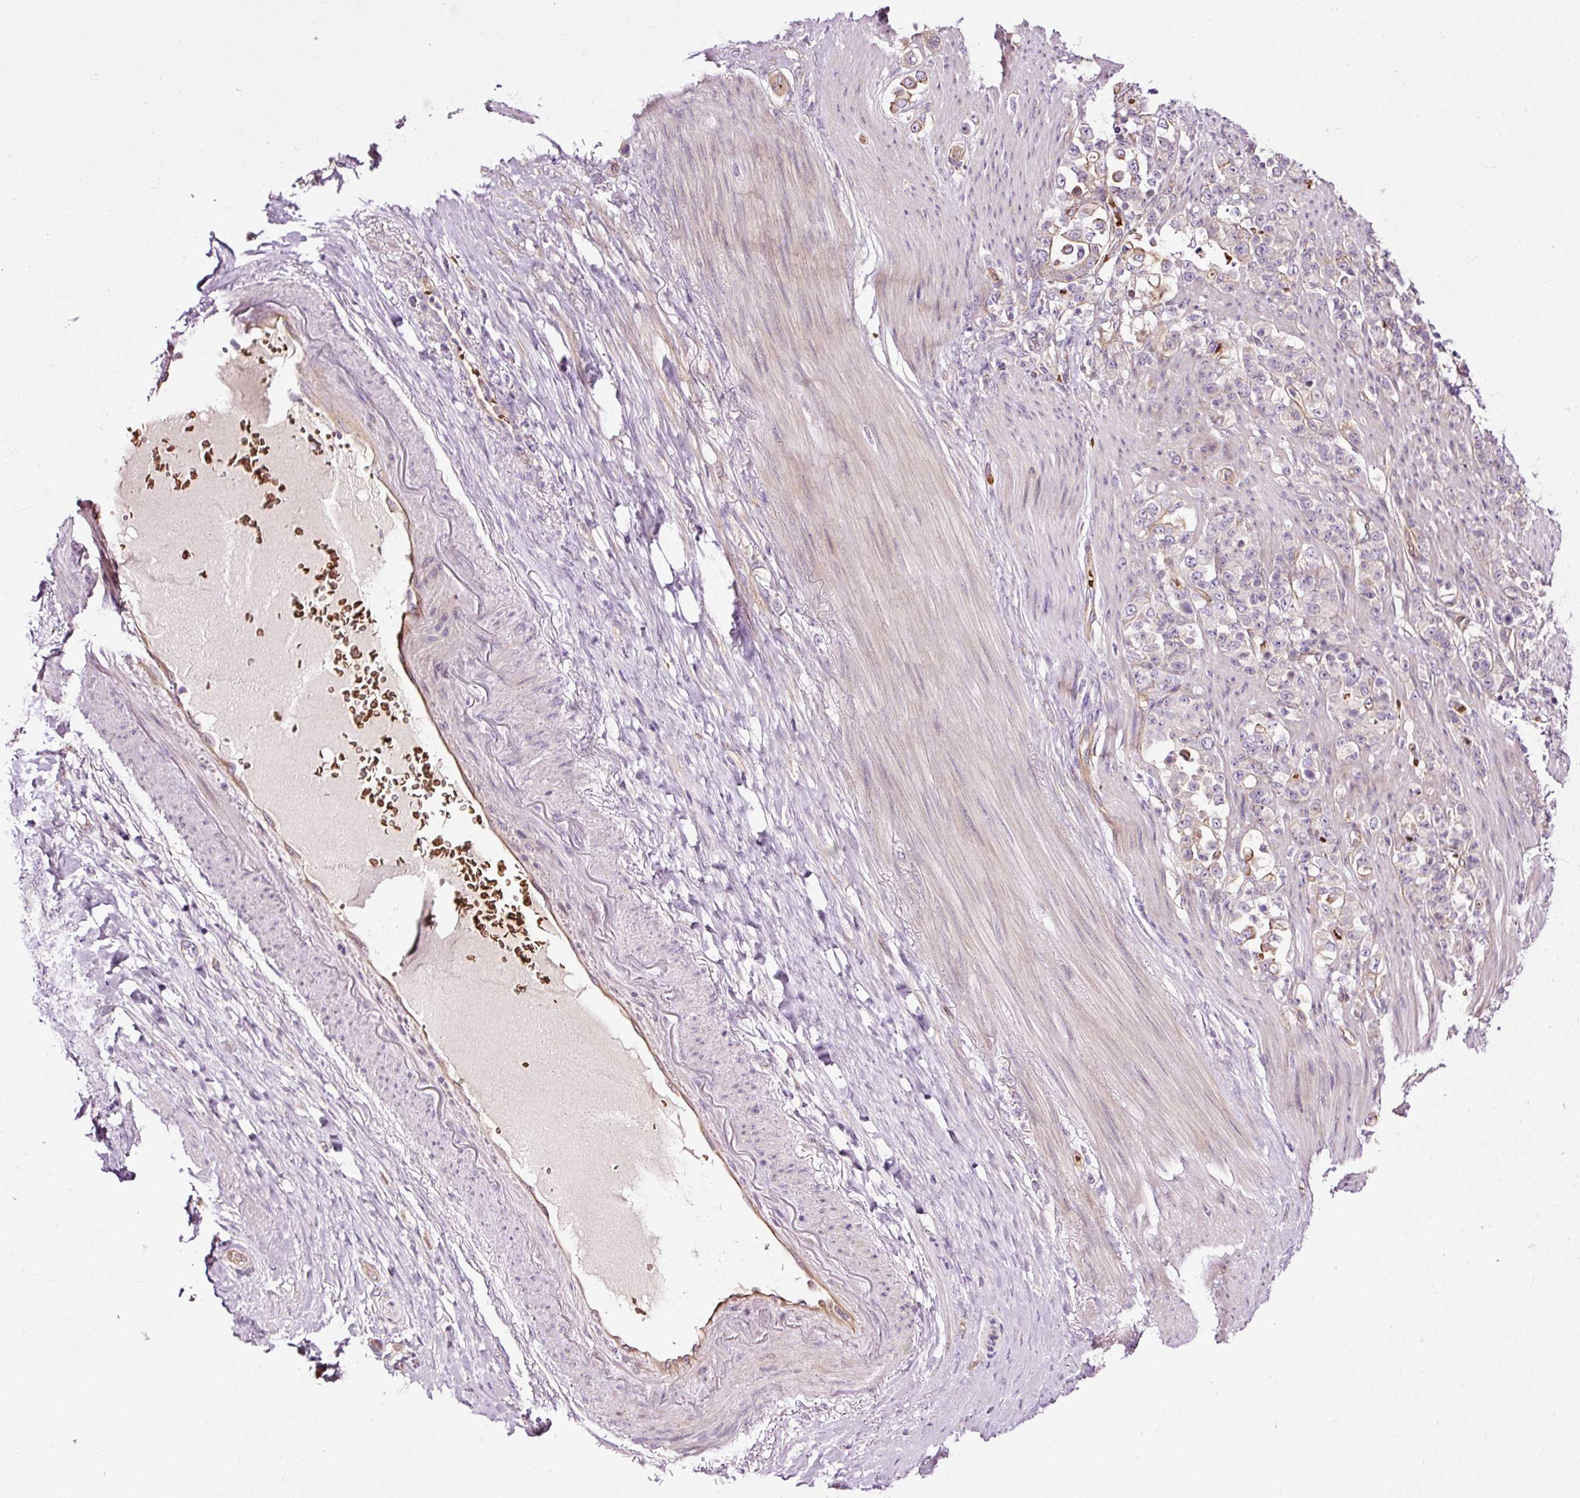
{"staining": {"intensity": "weak", "quantity": "<25%", "location": "cytoplasmic/membranous"}, "tissue": "stomach cancer", "cell_type": "Tumor cells", "image_type": "cancer", "snomed": [{"axis": "morphology", "description": "Normal tissue, NOS"}, {"axis": "morphology", "description": "Adenocarcinoma, NOS"}, {"axis": "topography", "description": "Stomach"}], "caption": "Immunohistochemistry (IHC) histopathology image of human stomach cancer (adenocarcinoma) stained for a protein (brown), which exhibits no positivity in tumor cells. (Brightfield microscopy of DAB IHC at high magnification).", "gene": "USHBP1", "patient": {"sex": "female", "age": 79}}